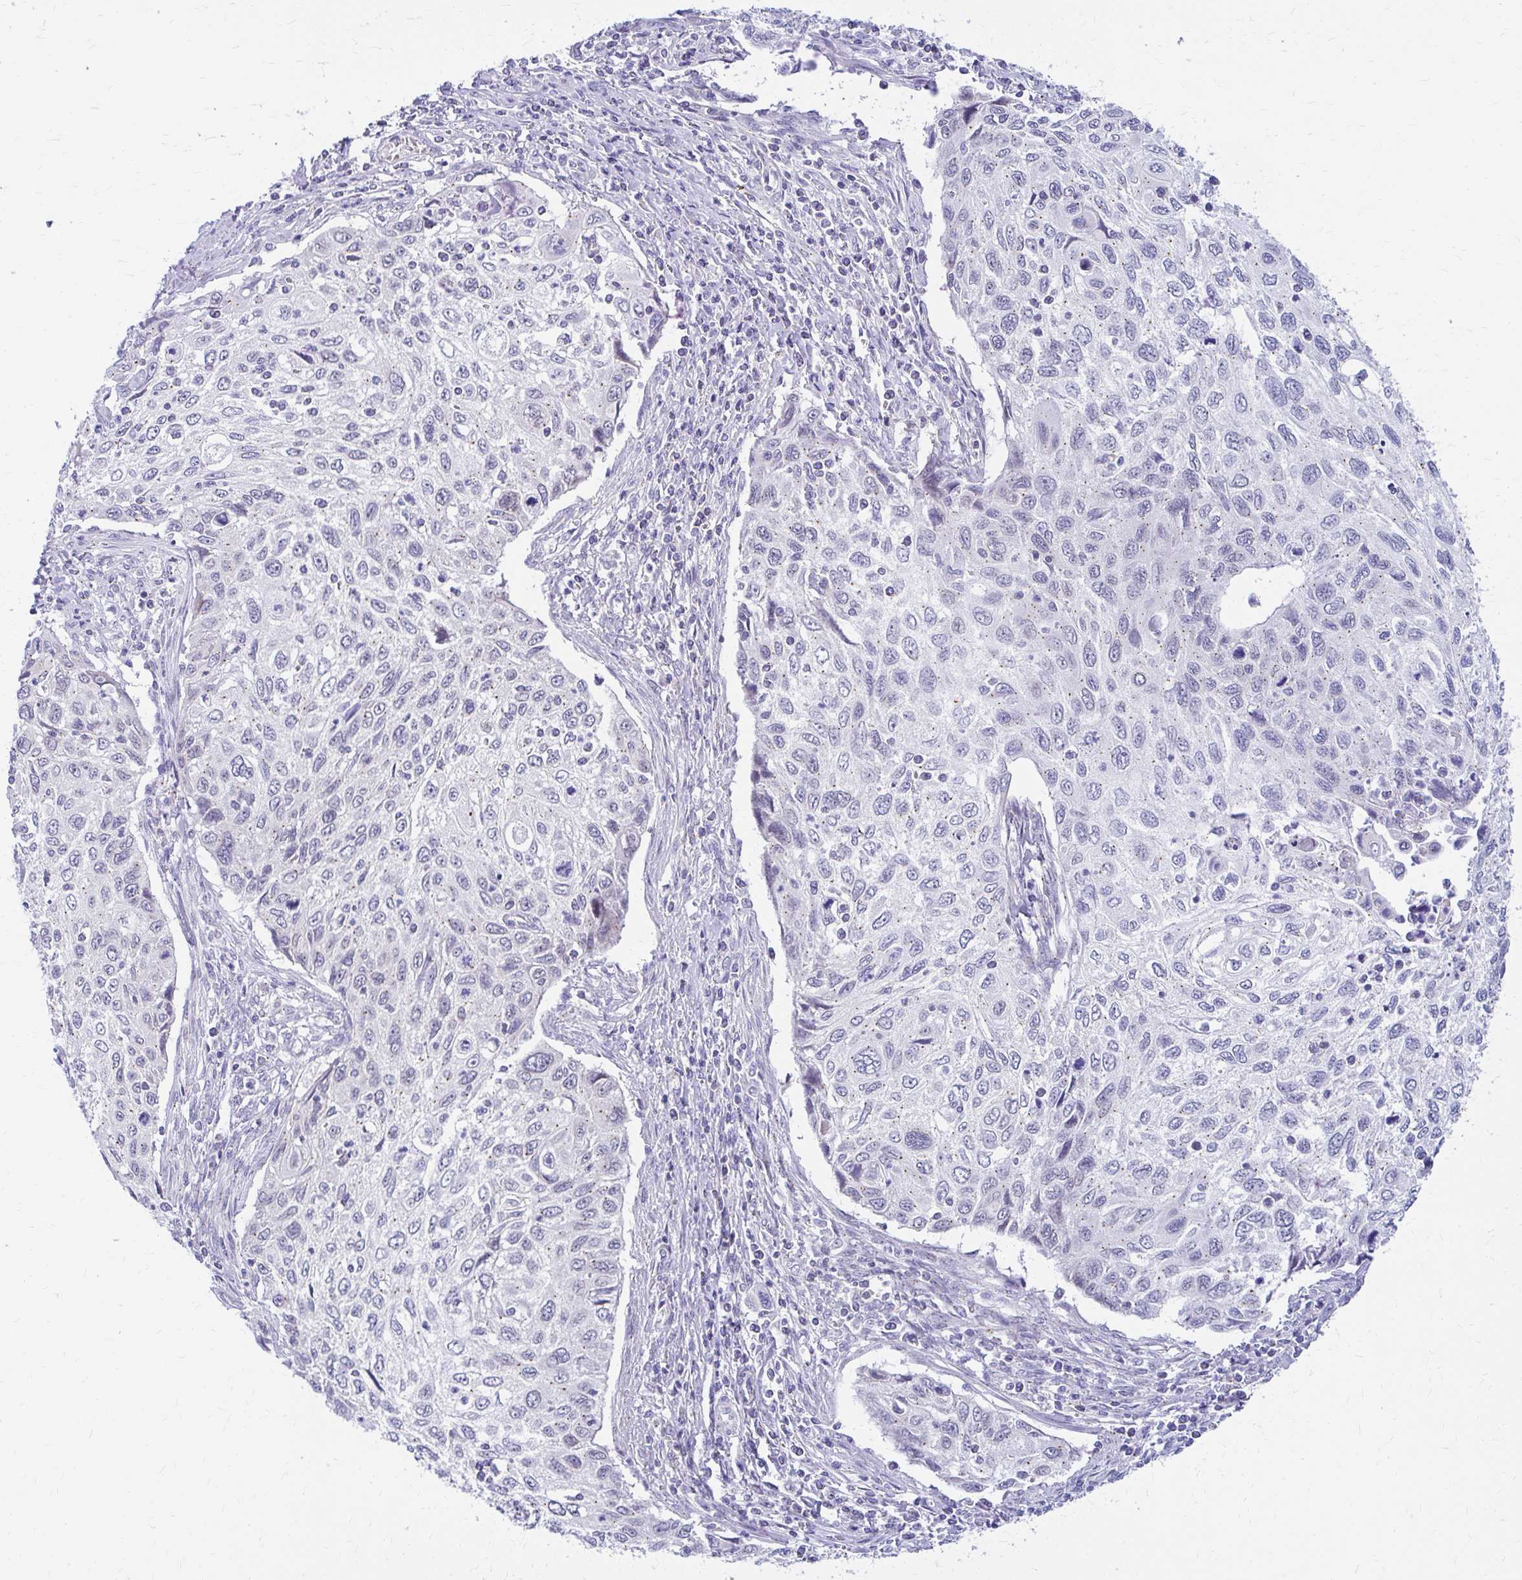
{"staining": {"intensity": "weak", "quantity": "<25%", "location": "cytoplasmic/membranous"}, "tissue": "cervical cancer", "cell_type": "Tumor cells", "image_type": "cancer", "snomed": [{"axis": "morphology", "description": "Squamous cell carcinoma, NOS"}, {"axis": "topography", "description": "Cervix"}], "caption": "Human cervical squamous cell carcinoma stained for a protein using IHC exhibits no expression in tumor cells.", "gene": "RADIL", "patient": {"sex": "female", "age": 70}}